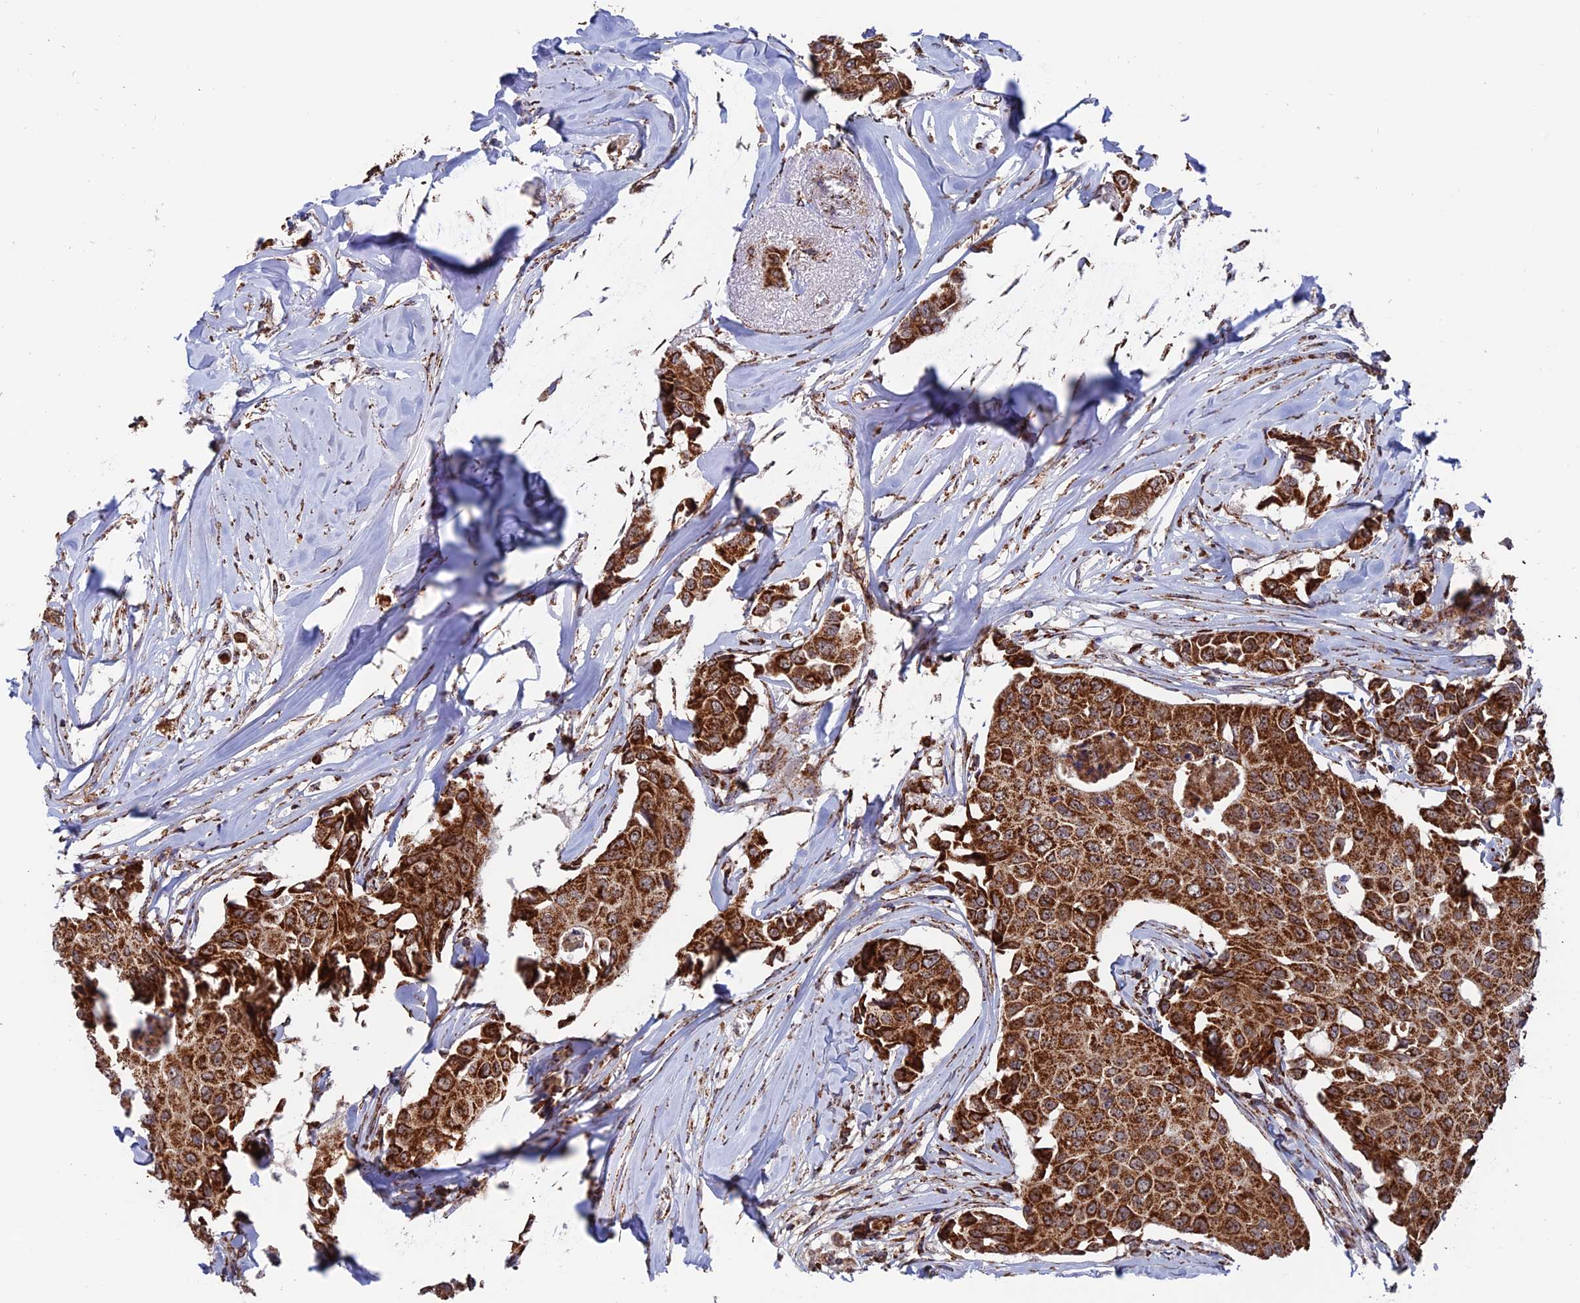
{"staining": {"intensity": "strong", "quantity": ">75%", "location": "cytoplasmic/membranous"}, "tissue": "breast cancer", "cell_type": "Tumor cells", "image_type": "cancer", "snomed": [{"axis": "morphology", "description": "Duct carcinoma"}, {"axis": "topography", "description": "Breast"}], "caption": "About >75% of tumor cells in human invasive ductal carcinoma (breast) exhibit strong cytoplasmic/membranous protein staining as visualized by brown immunohistochemical staining.", "gene": "DTYMK", "patient": {"sex": "female", "age": 80}}